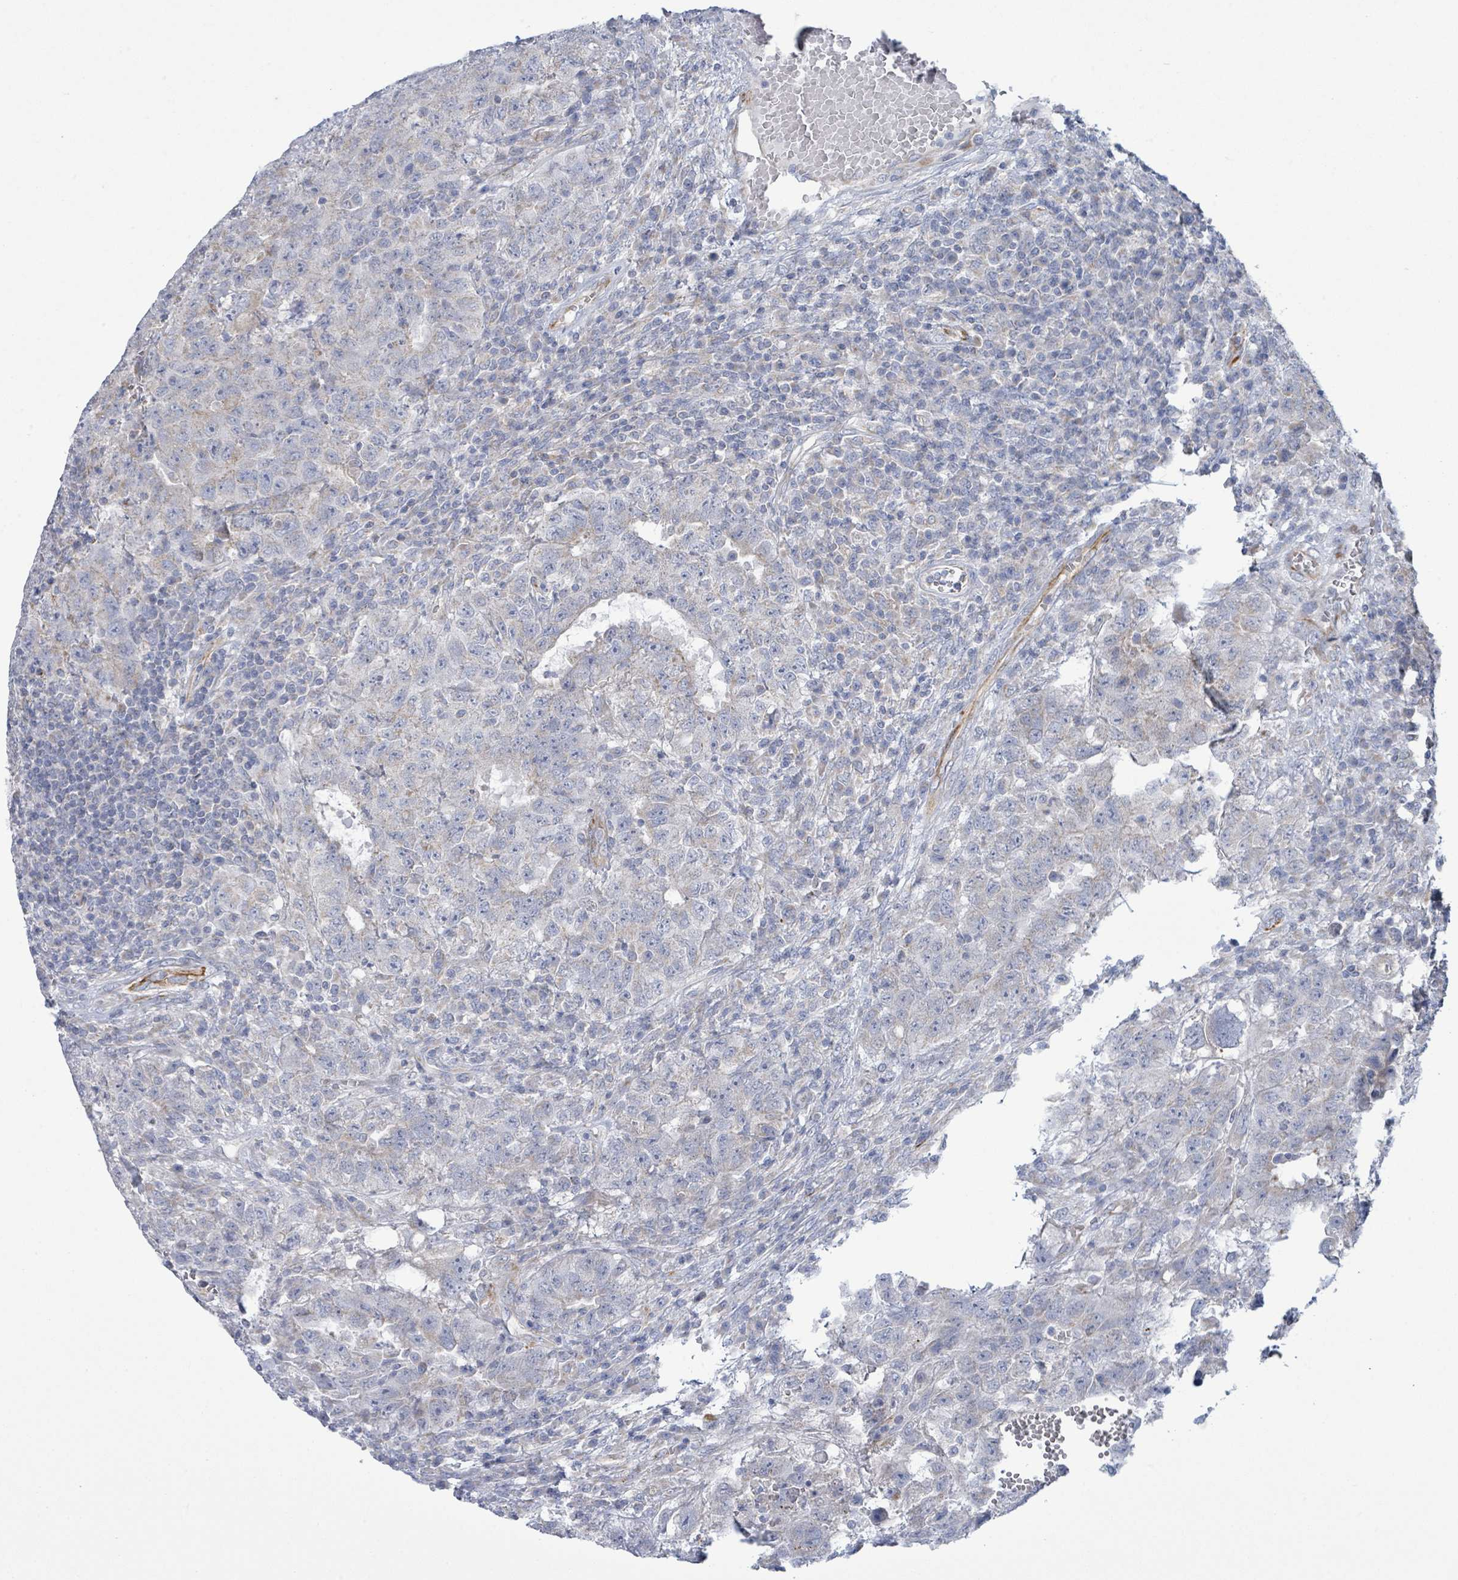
{"staining": {"intensity": "negative", "quantity": "none", "location": "none"}, "tissue": "testis cancer", "cell_type": "Tumor cells", "image_type": "cancer", "snomed": [{"axis": "morphology", "description": "Carcinoma, Embryonal, NOS"}, {"axis": "topography", "description": "Testis"}], "caption": "Immunohistochemistry (IHC) photomicrograph of neoplastic tissue: embryonal carcinoma (testis) stained with DAB (3,3'-diaminobenzidine) shows no significant protein staining in tumor cells. The staining is performed using DAB brown chromogen with nuclei counter-stained in using hematoxylin.", "gene": "ALG12", "patient": {"sex": "male", "age": 26}}